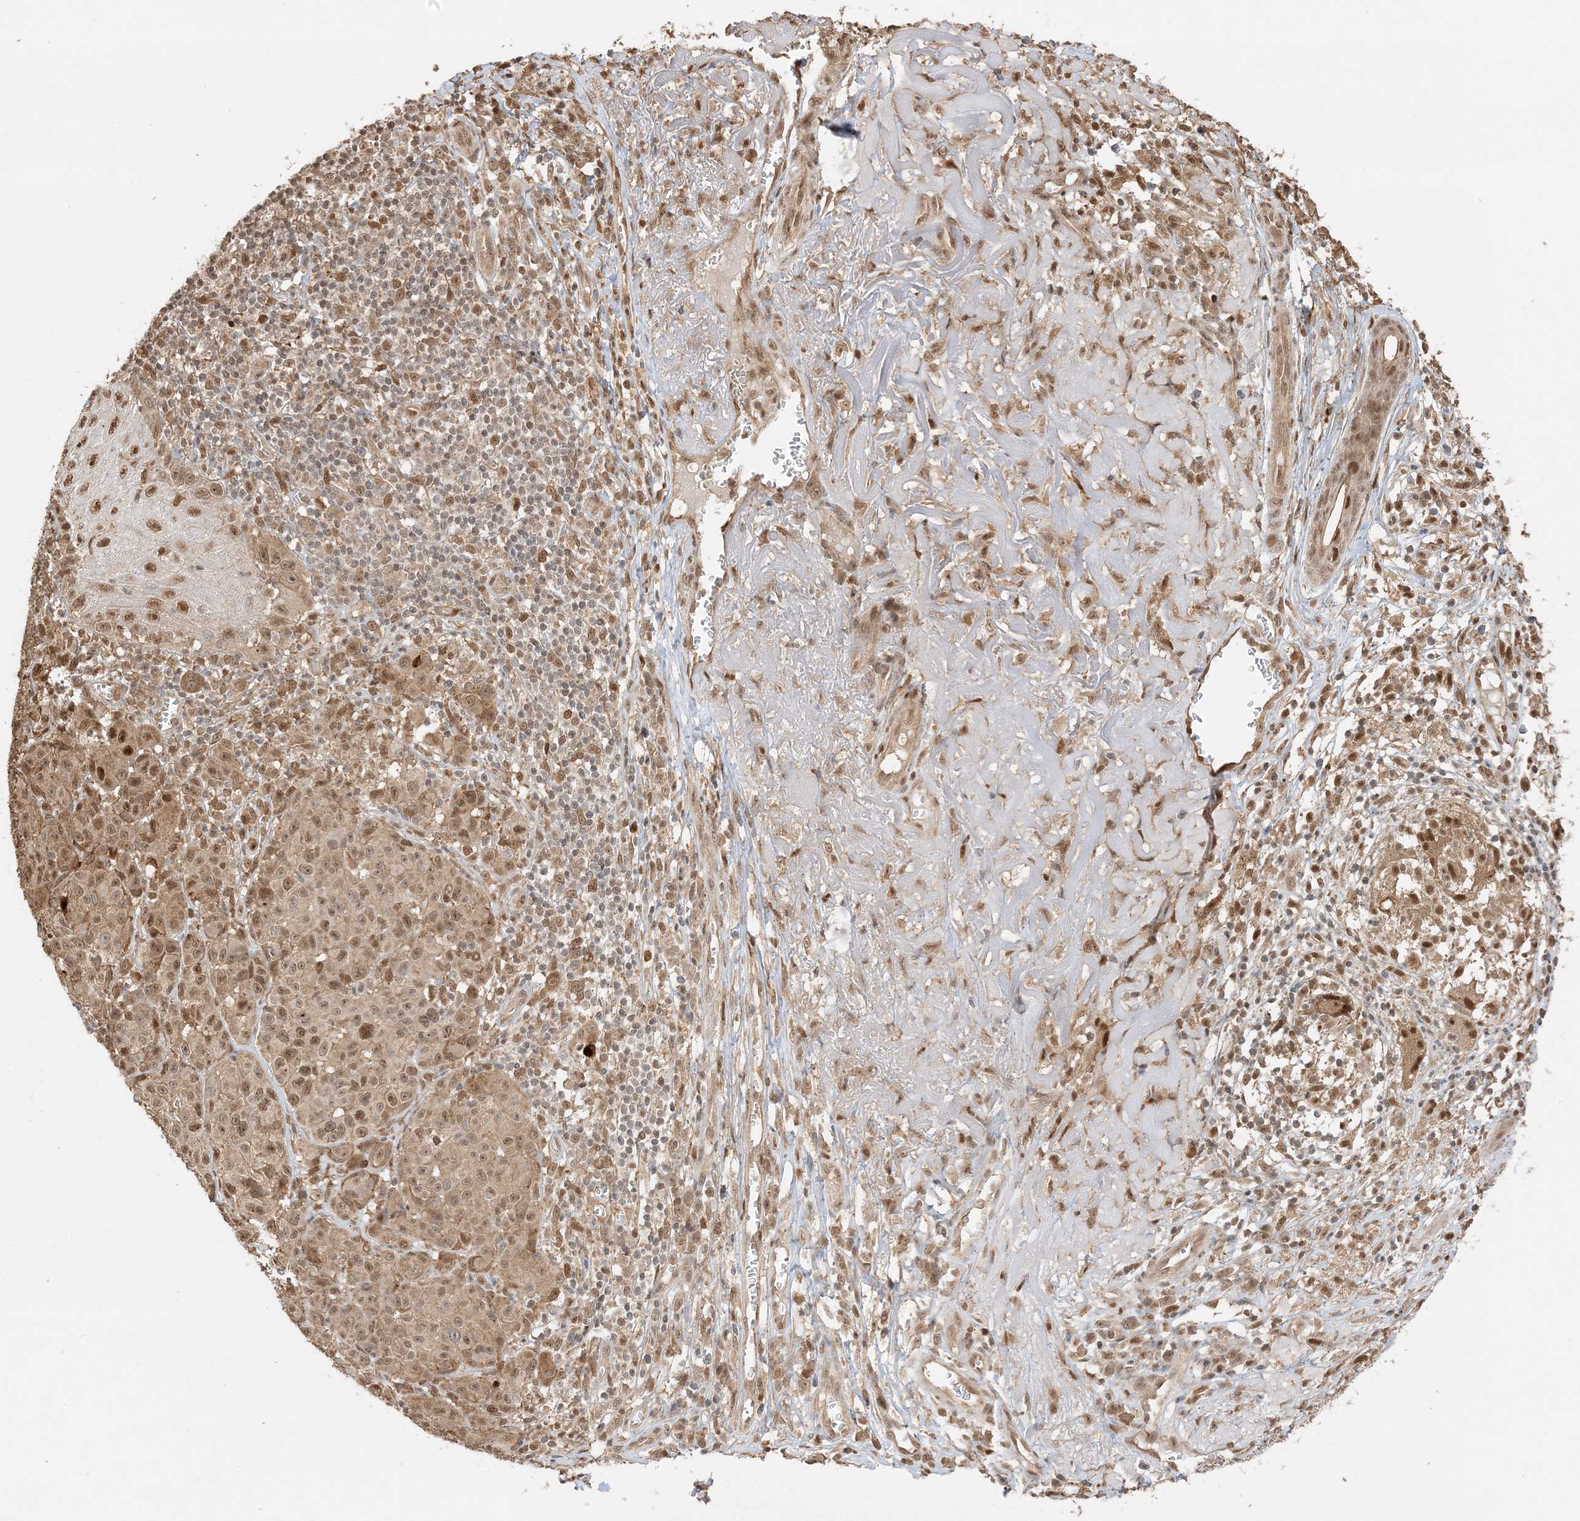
{"staining": {"intensity": "moderate", "quantity": ">75%", "location": "cytoplasmic/membranous,nuclear"}, "tissue": "melanoma", "cell_type": "Tumor cells", "image_type": "cancer", "snomed": [{"axis": "morphology", "description": "Malignant melanoma, NOS"}, {"axis": "topography", "description": "Skin"}], "caption": "A brown stain highlights moderate cytoplasmic/membranous and nuclear staining of a protein in human malignant melanoma tumor cells.", "gene": "ZBTB41", "patient": {"sex": "male", "age": 73}}